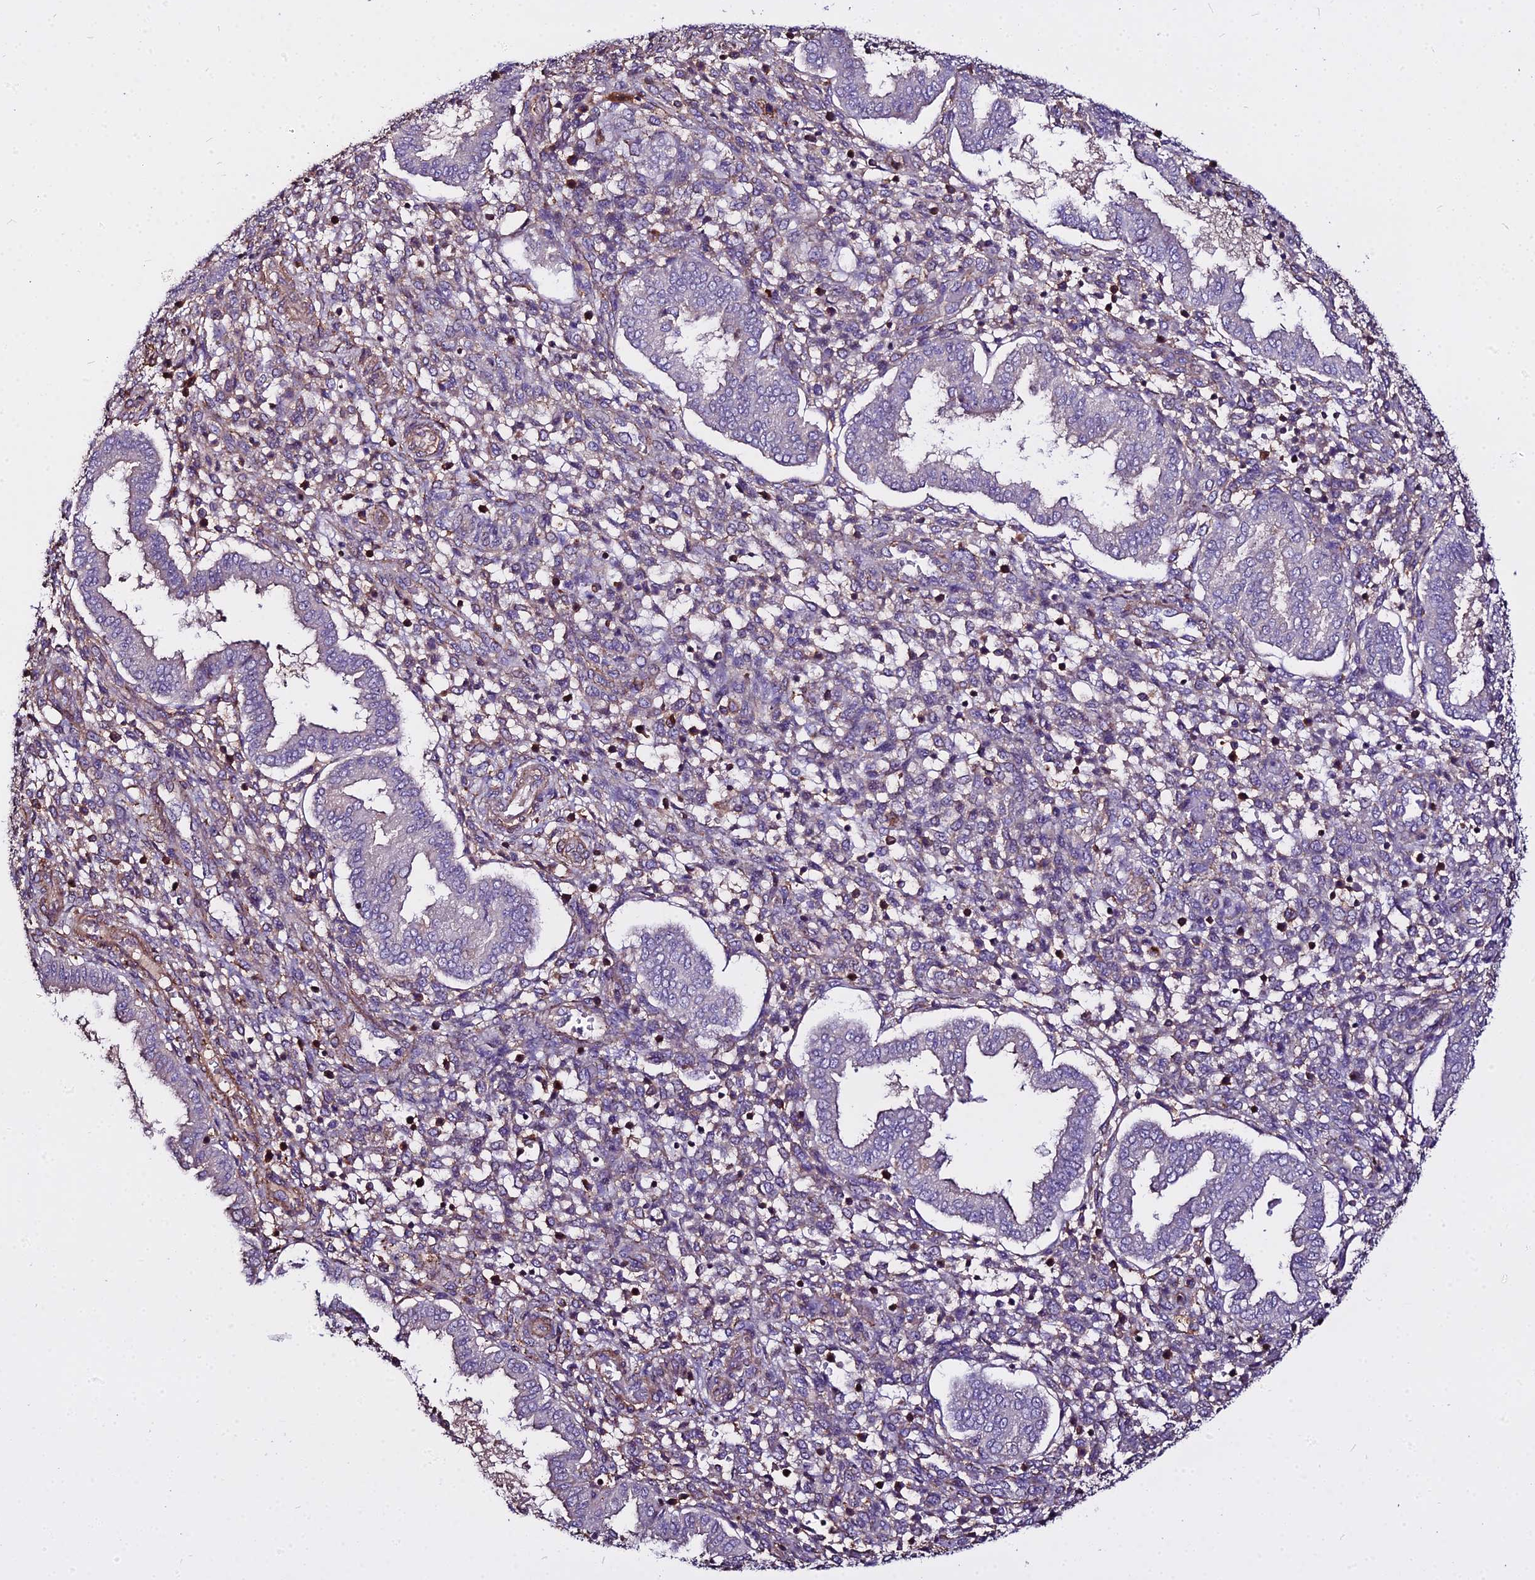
{"staining": {"intensity": "weak", "quantity": "25%-75%", "location": "cytoplasmic/membranous"}, "tissue": "endometrium", "cell_type": "Cells in endometrial stroma", "image_type": "normal", "snomed": [{"axis": "morphology", "description": "Normal tissue, NOS"}, {"axis": "topography", "description": "Endometrium"}], "caption": "The micrograph reveals a brown stain indicating the presence of a protein in the cytoplasmic/membranous of cells in endometrial stroma in endometrium.", "gene": "GLYAT", "patient": {"sex": "female", "age": 24}}